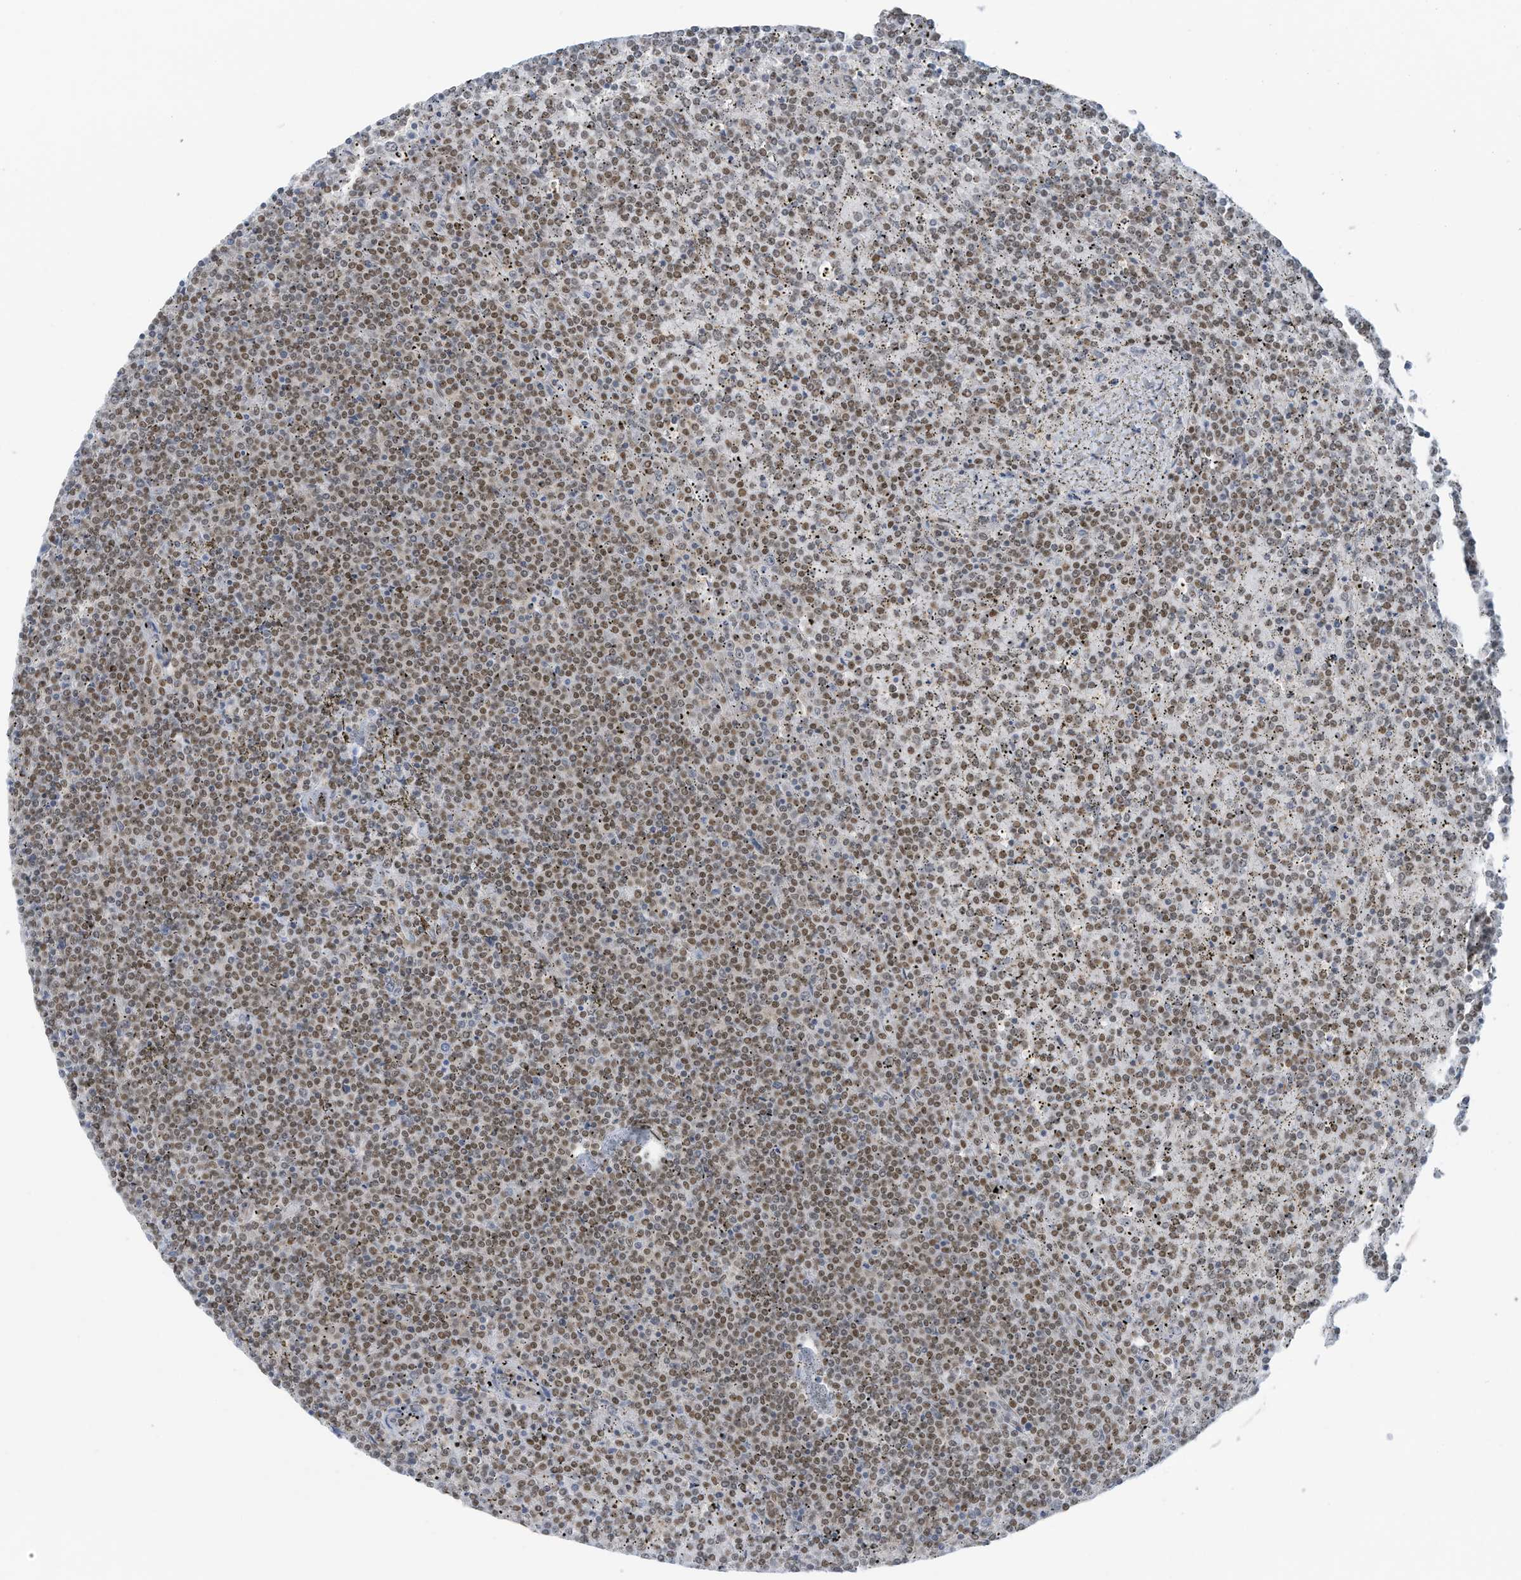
{"staining": {"intensity": "moderate", "quantity": ">75%", "location": "nuclear"}, "tissue": "lymphoma", "cell_type": "Tumor cells", "image_type": "cancer", "snomed": [{"axis": "morphology", "description": "Malignant lymphoma, non-Hodgkin's type, Low grade"}, {"axis": "topography", "description": "Spleen"}], "caption": "Immunohistochemical staining of low-grade malignant lymphoma, non-Hodgkin's type shows moderate nuclear protein expression in about >75% of tumor cells. (DAB (3,3'-diaminobenzidine) = brown stain, brightfield microscopy at high magnification).", "gene": "DBR1", "patient": {"sex": "female", "age": 19}}